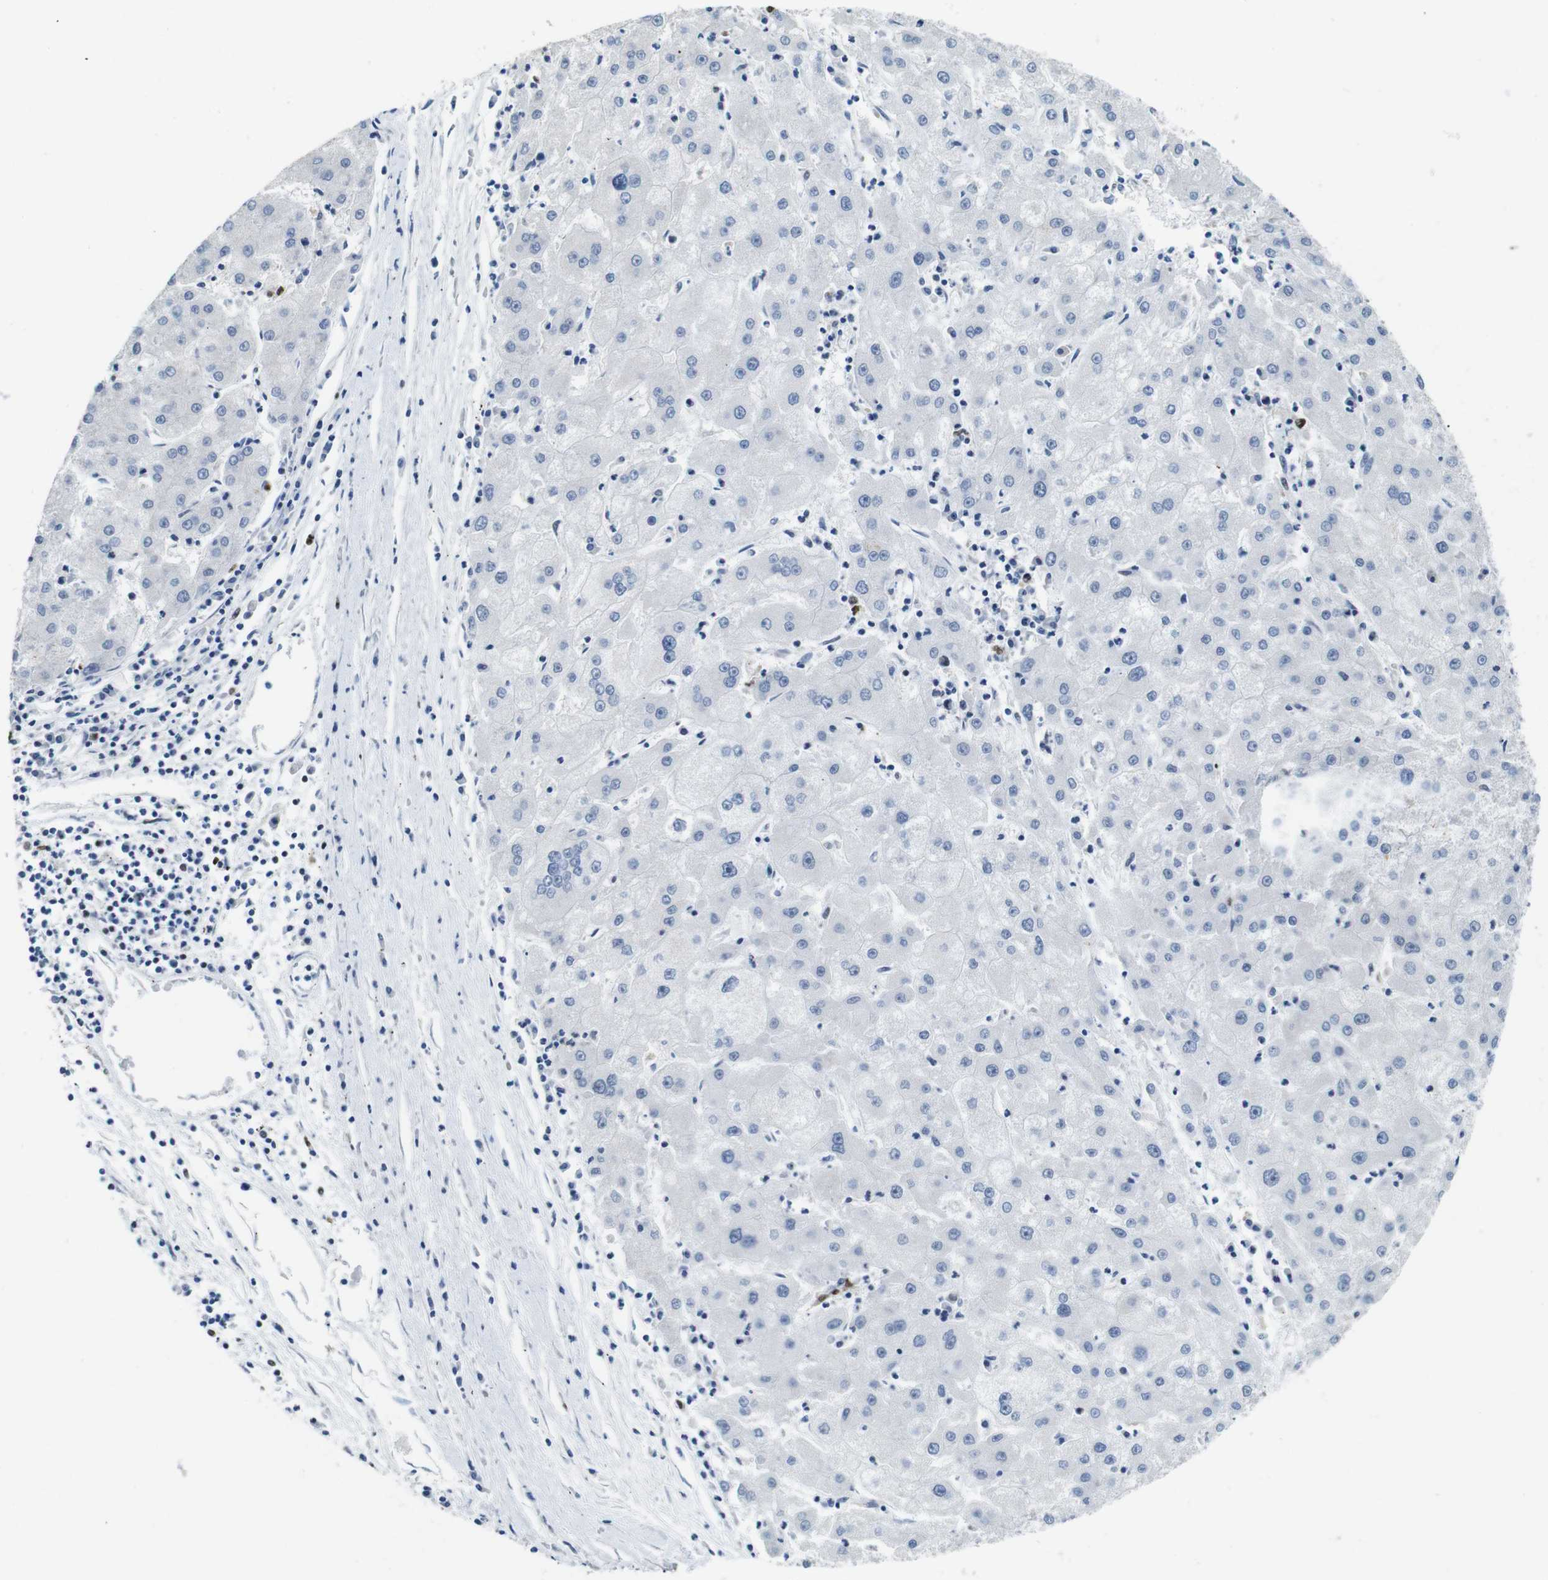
{"staining": {"intensity": "negative", "quantity": "none", "location": "none"}, "tissue": "liver cancer", "cell_type": "Tumor cells", "image_type": "cancer", "snomed": [{"axis": "morphology", "description": "Carcinoma, Hepatocellular, NOS"}, {"axis": "topography", "description": "Liver"}], "caption": "IHC of human liver hepatocellular carcinoma reveals no expression in tumor cells.", "gene": "IRF8", "patient": {"sex": "male", "age": 72}}